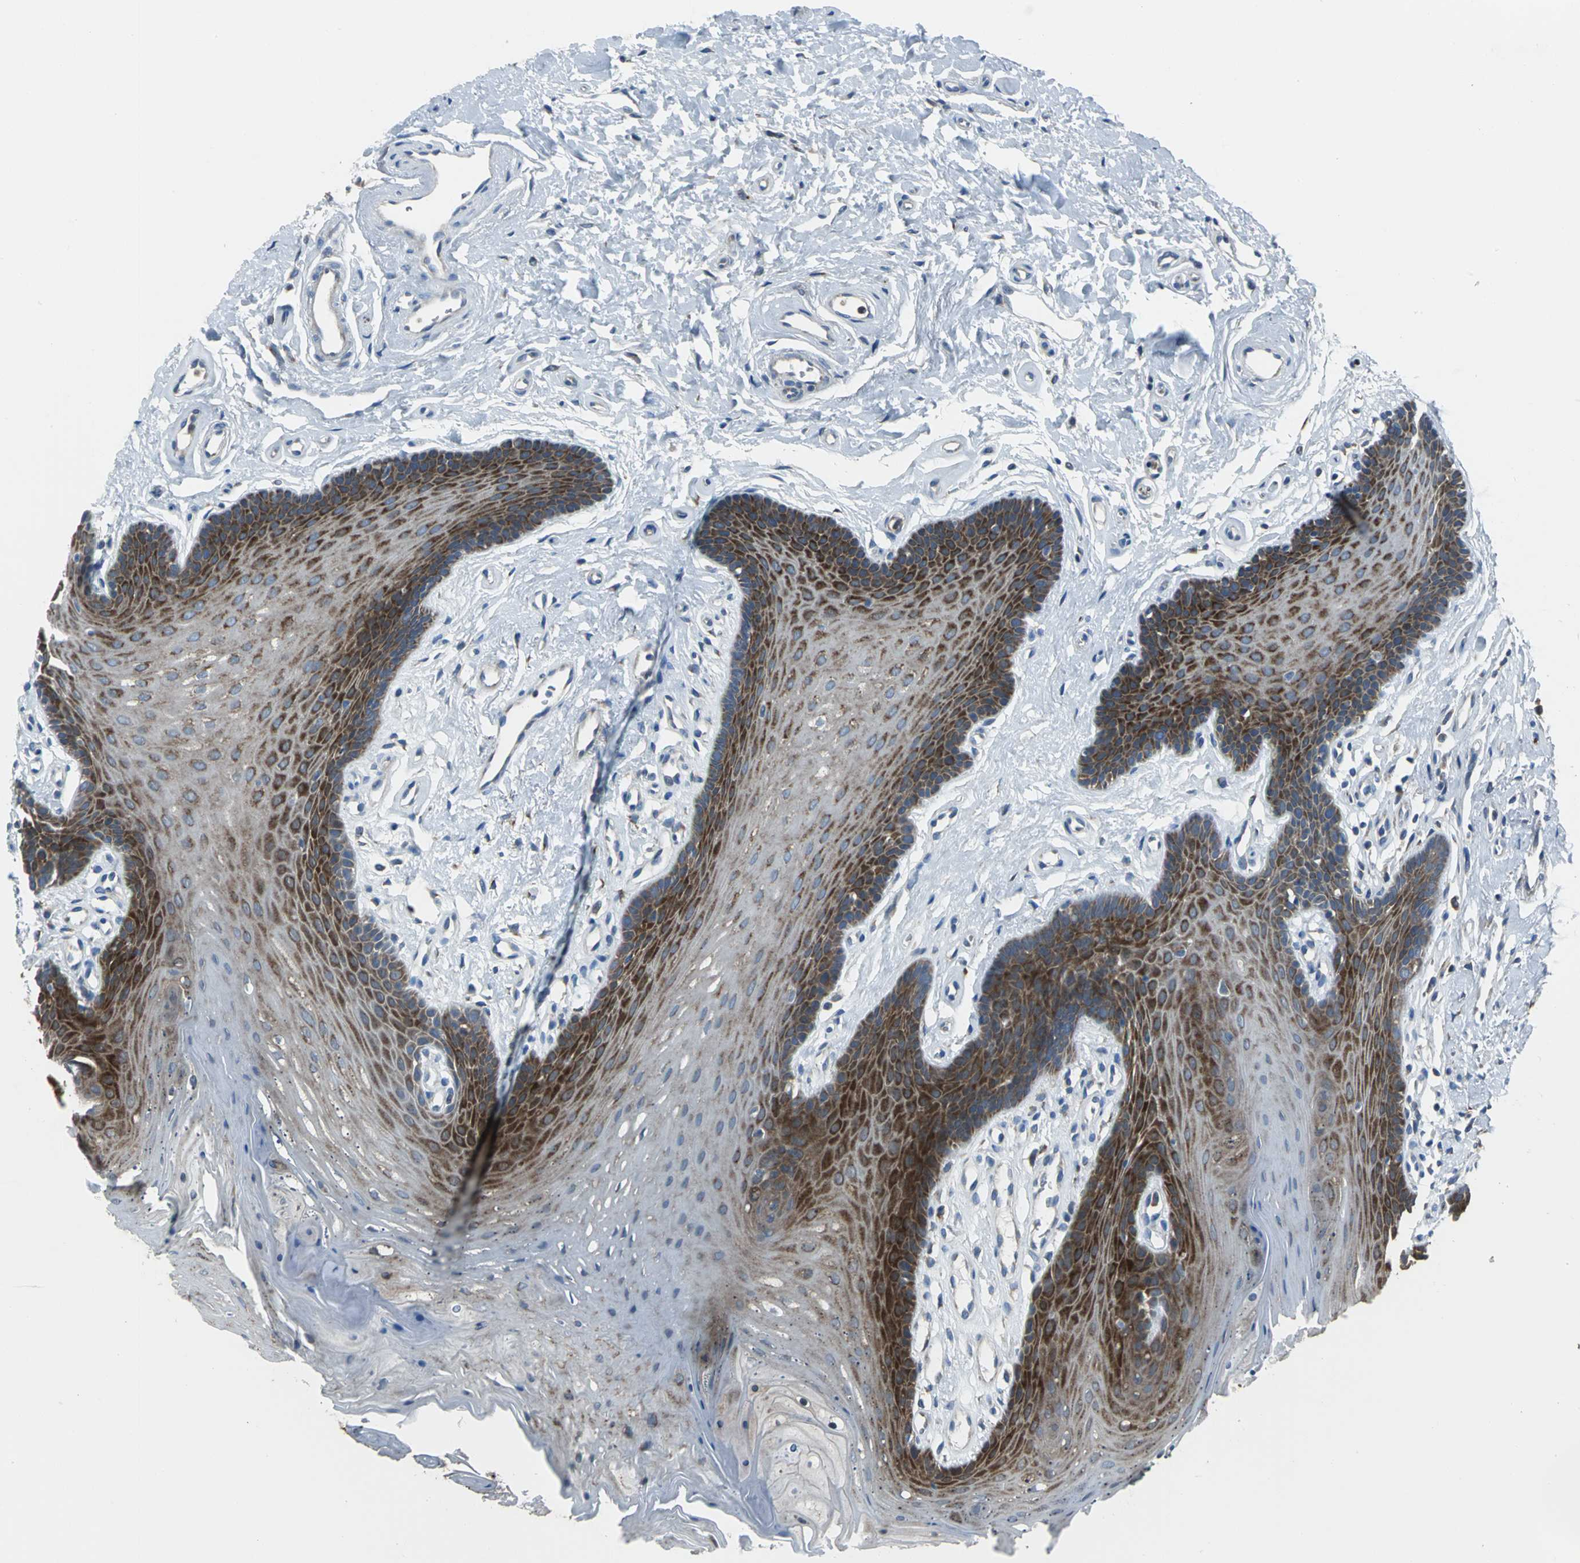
{"staining": {"intensity": "moderate", "quantity": "25%-75%", "location": "cytoplasmic/membranous"}, "tissue": "oral mucosa", "cell_type": "Squamous epithelial cells", "image_type": "normal", "snomed": [{"axis": "morphology", "description": "Normal tissue, NOS"}, {"axis": "topography", "description": "Oral tissue"}], "caption": "Protein analysis of benign oral mucosa shows moderate cytoplasmic/membranous positivity in approximately 25%-75% of squamous epithelial cells.", "gene": "EIF5A", "patient": {"sex": "male", "age": 62}}